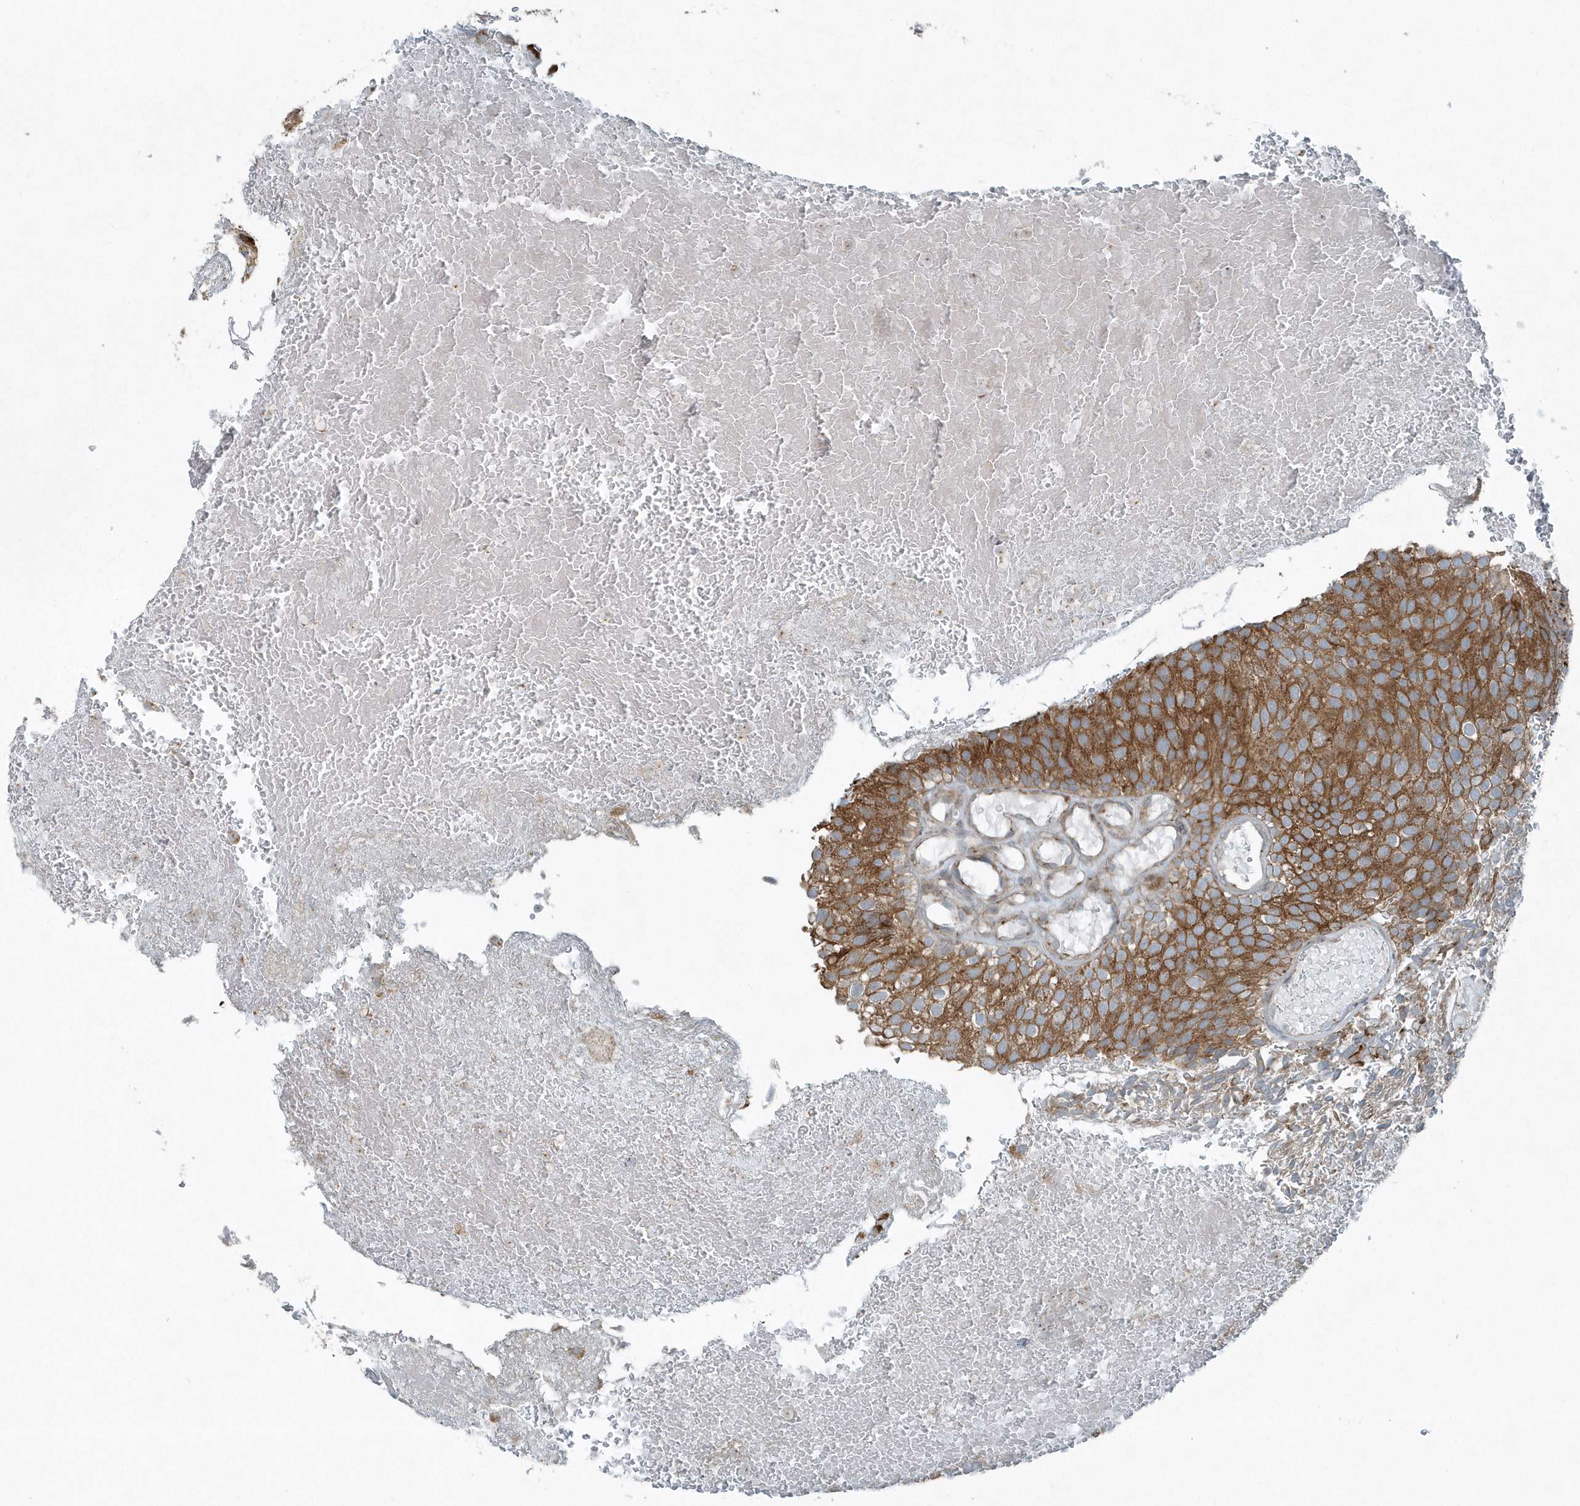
{"staining": {"intensity": "moderate", "quantity": ">75%", "location": "cytoplasmic/membranous"}, "tissue": "urothelial cancer", "cell_type": "Tumor cells", "image_type": "cancer", "snomed": [{"axis": "morphology", "description": "Urothelial carcinoma, Low grade"}, {"axis": "topography", "description": "Urinary bladder"}], "caption": "A medium amount of moderate cytoplasmic/membranous positivity is identified in about >75% of tumor cells in low-grade urothelial carcinoma tissue.", "gene": "GCC2", "patient": {"sex": "male", "age": 78}}